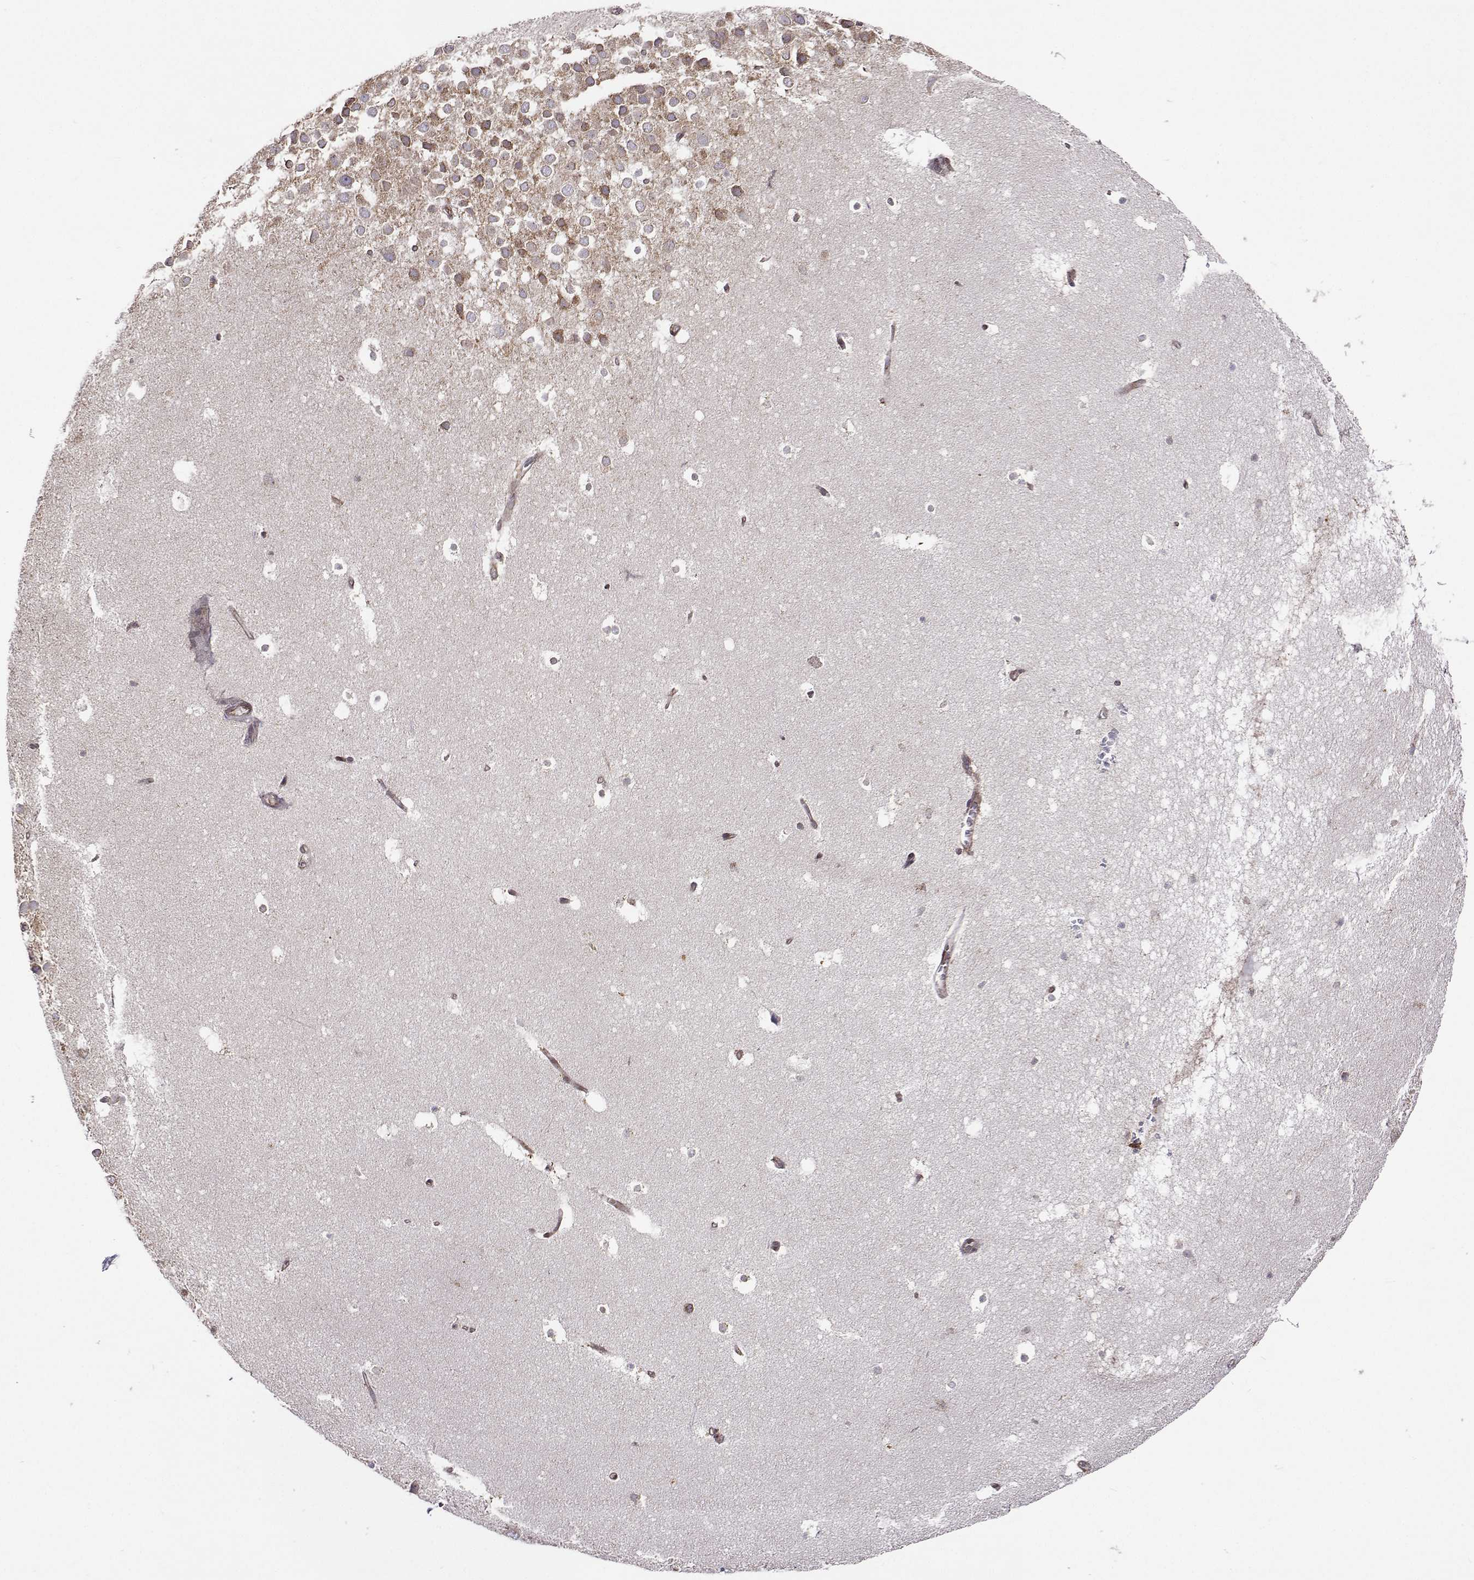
{"staining": {"intensity": "negative", "quantity": "none", "location": "none"}, "tissue": "hippocampus", "cell_type": "Glial cells", "image_type": "normal", "snomed": [{"axis": "morphology", "description": "Normal tissue, NOS"}, {"axis": "topography", "description": "Hippocampus"}], "caption": "Glial cells are negative for brown protein staining in normal hippocampus. (DAB IHC visualized using brightfield microscopy, high magnification).", "gene": "PGRMC2", "patient": {"sex": "male", "age": 26}}